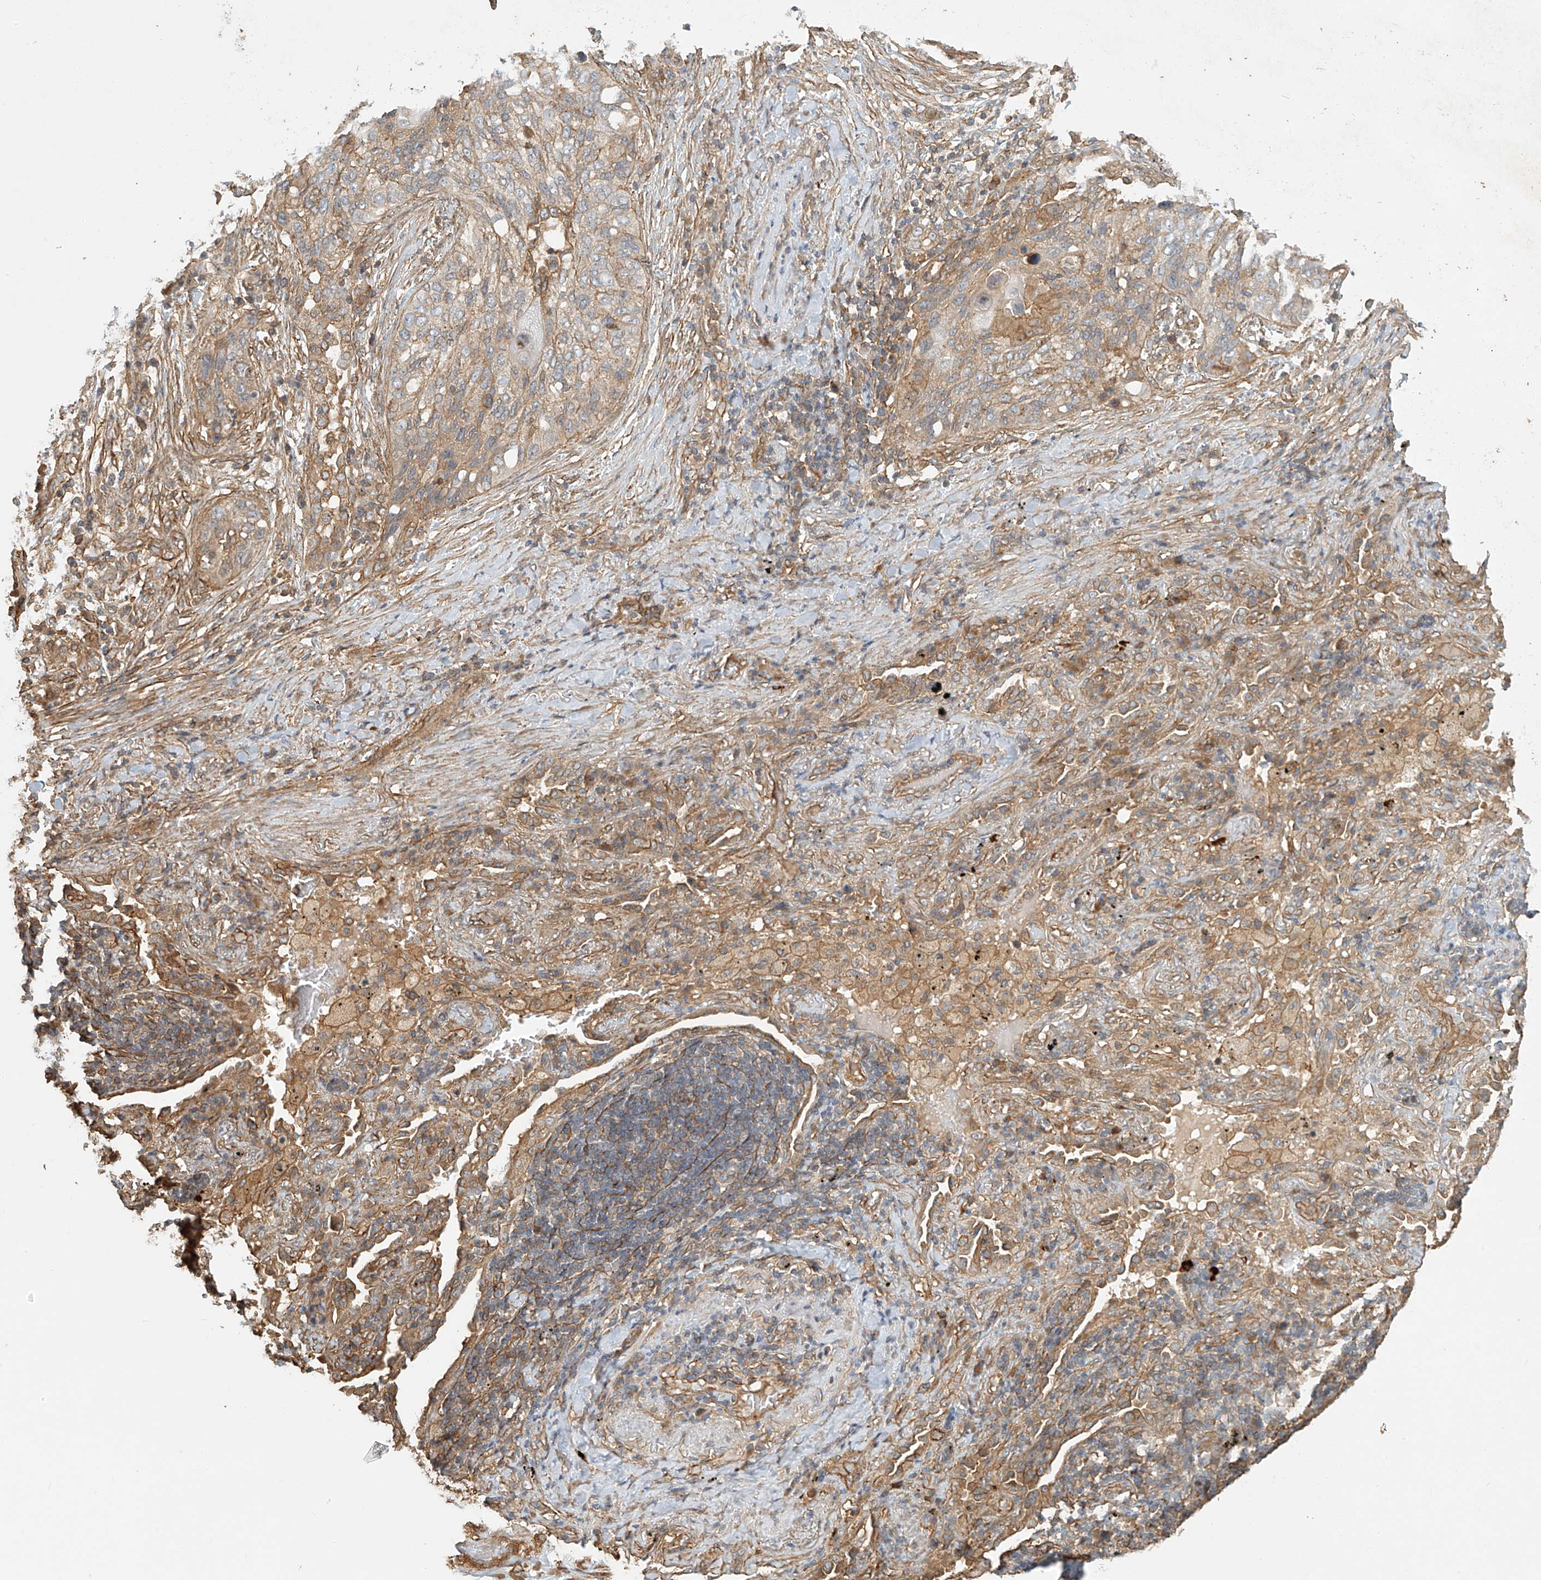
{"staining": {"intensity": "weak", "quantity": "25%-75%", "location": "cytoplasmic/membranous"}, "tissue": "lung cancer", "cell_type": "Tumor cells", "image_type": "cancer", "snomed": [{"axis": "morphology", "description": "Squamous cell carcinoma, NOS"}, {"axis": "topography", "description": "Lung"}], "caption": "A histopathology image of human lung cancer stained for a protein displays weak cytoplasmic/membranous brown staining in tumor cells.", "gene": "CSMD3", "patient": {"sex": "female", "age": 63}}